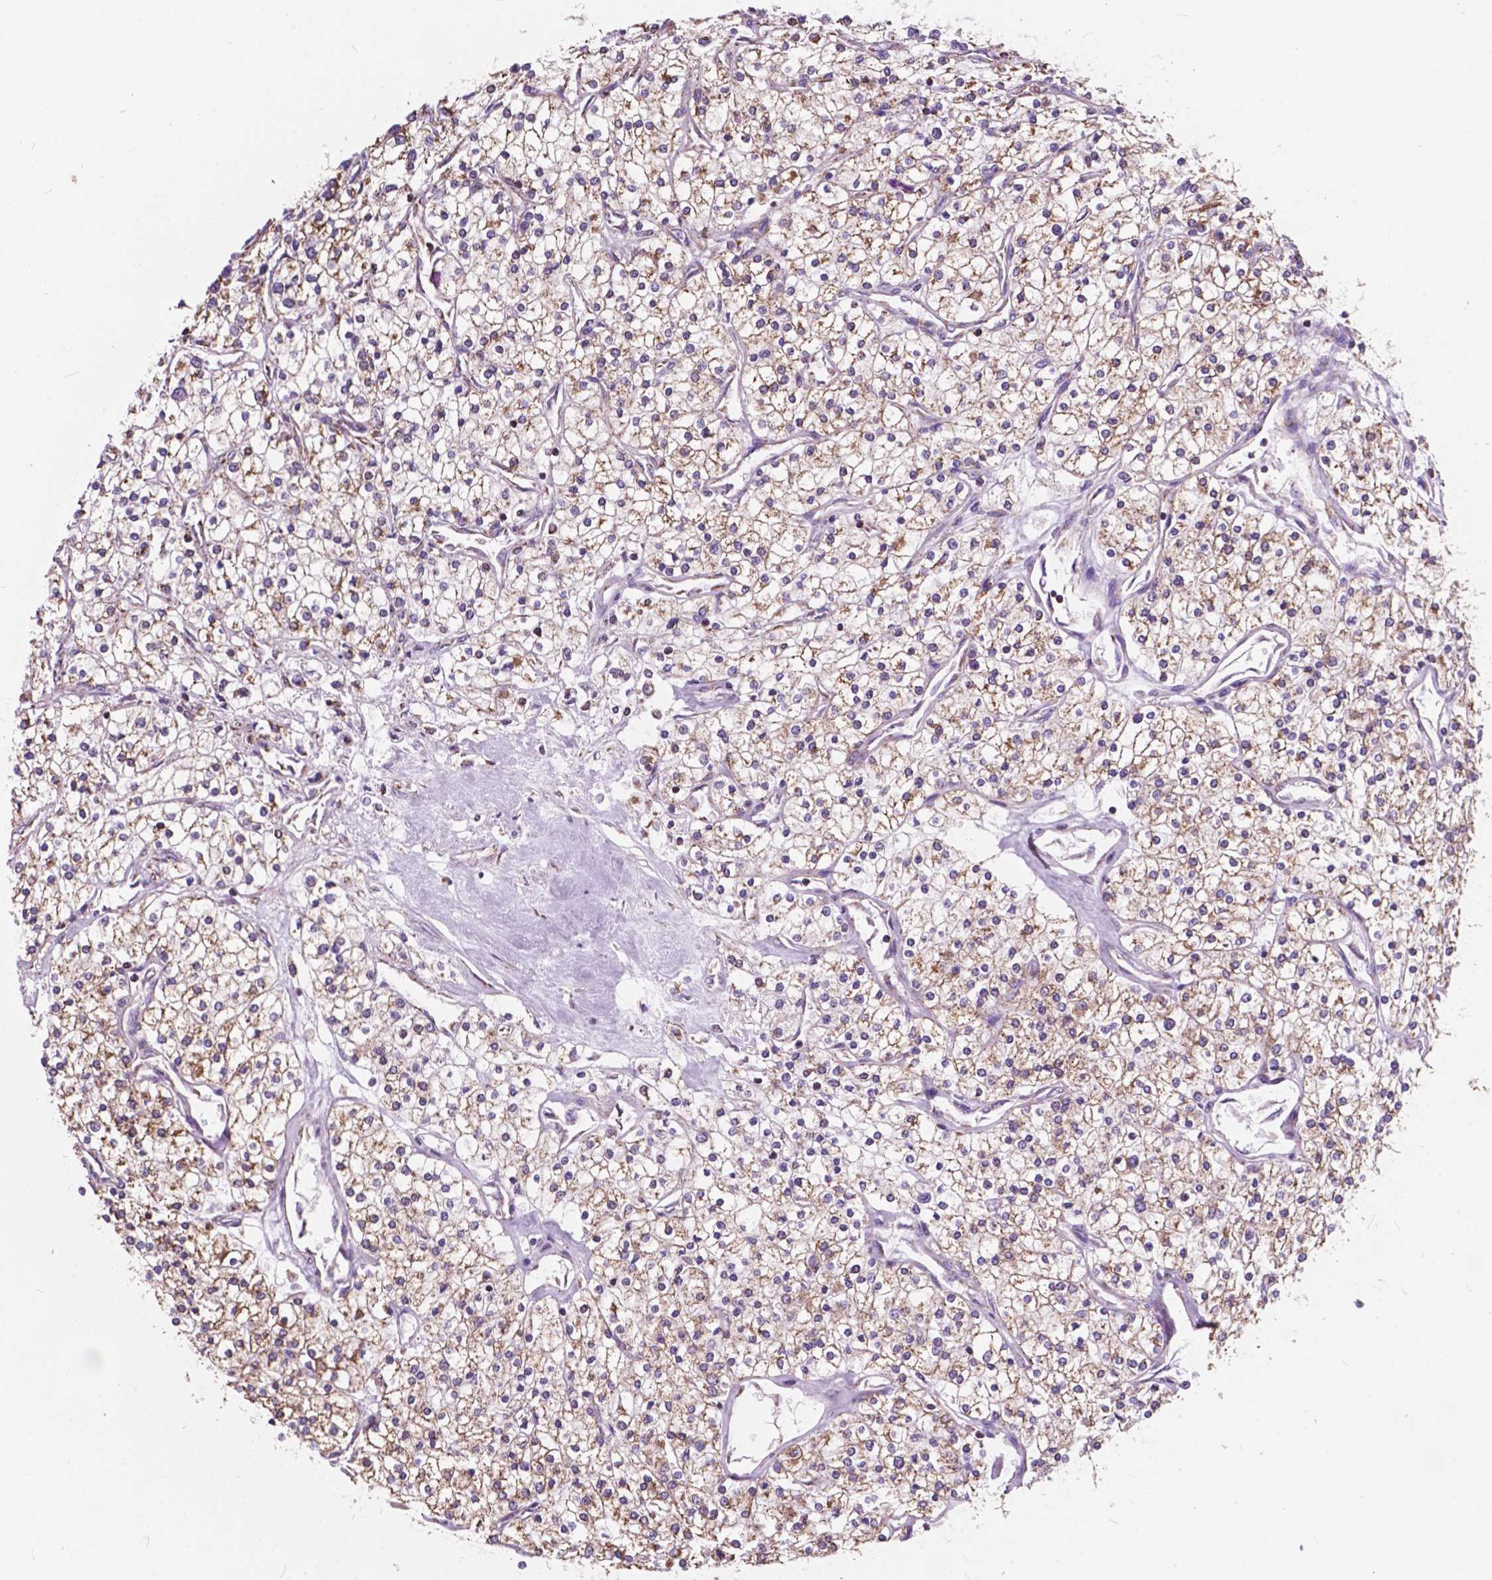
{"staining": {"intensity": "weak", "quantity": ">75%", "location": "cytoplasmic/membranous"}, "tissue": "renal cancer", "cell_type": "Tumor cells", "image_type": "cancer", "snomed": [{"axis": "morphology", "description": "Adenocarcinoma, NOS"}, {"axis": "topography", "description": "Kidney"}], "caption": "Renal cancer (adenocarcinoma) stained with a protein marker displays weak staining in tumor cells.", "gene": "SCOC", "patient": {"sex": "male", "age": 80}}